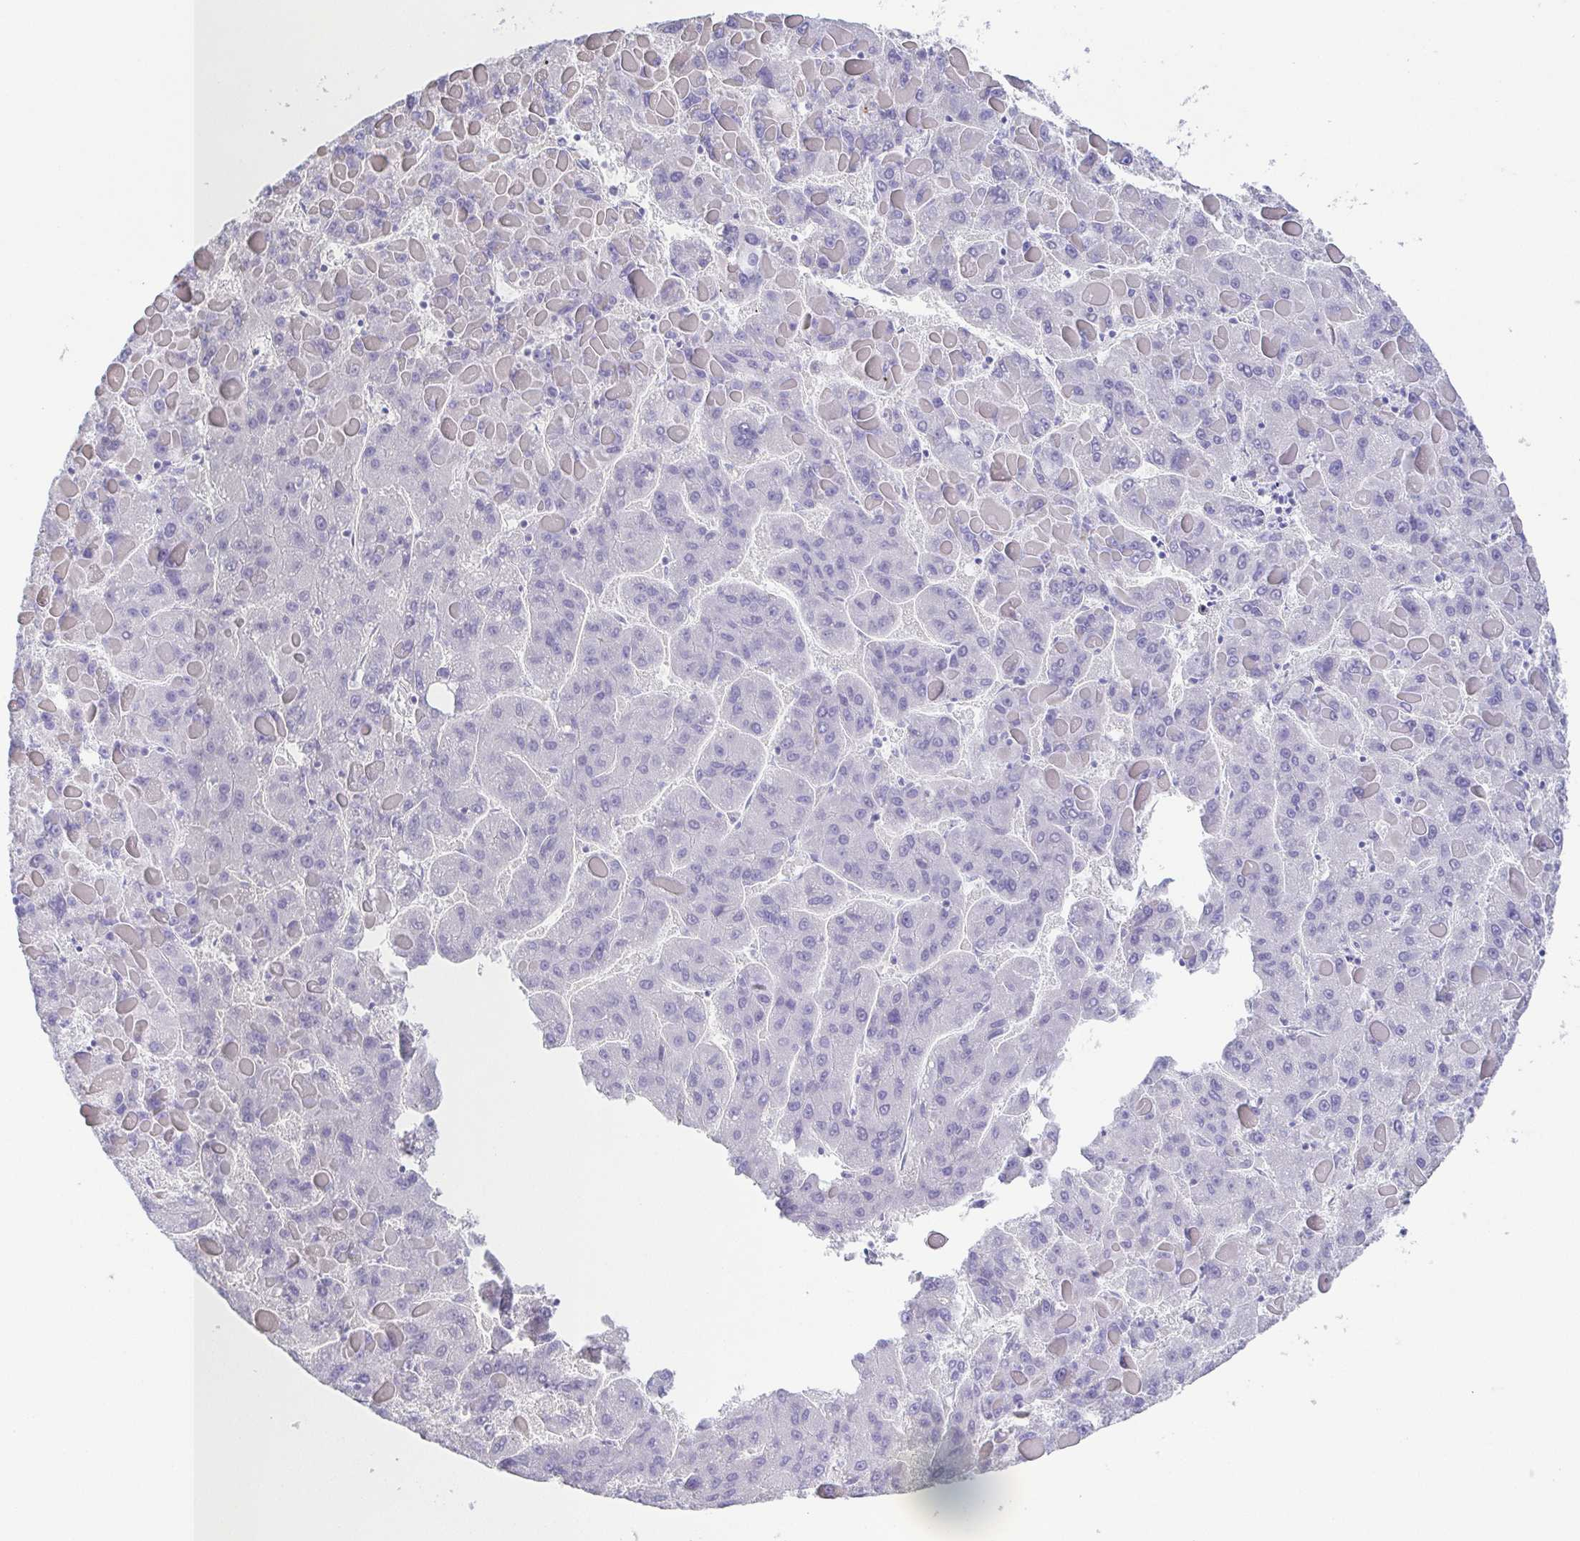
{"staining": {"intensity": "negative", "quantity": "none", "location": "none"}, "tissue": "liver cancer", "cell_type": "Tumor cells", "image_type": "cancer", "snomed": [{"axis": "morphology", "description": "Carcinoma, Hepatocellular, NOS"}, {"axis": "topography", "description": "Liver"}], "caption": "The image displays no significant positivity in tumor cells of liver cancer (hepatocellular carcinoma).", "gene": "PKDREJ", "patient": {"sex": "female", "age": 82}}